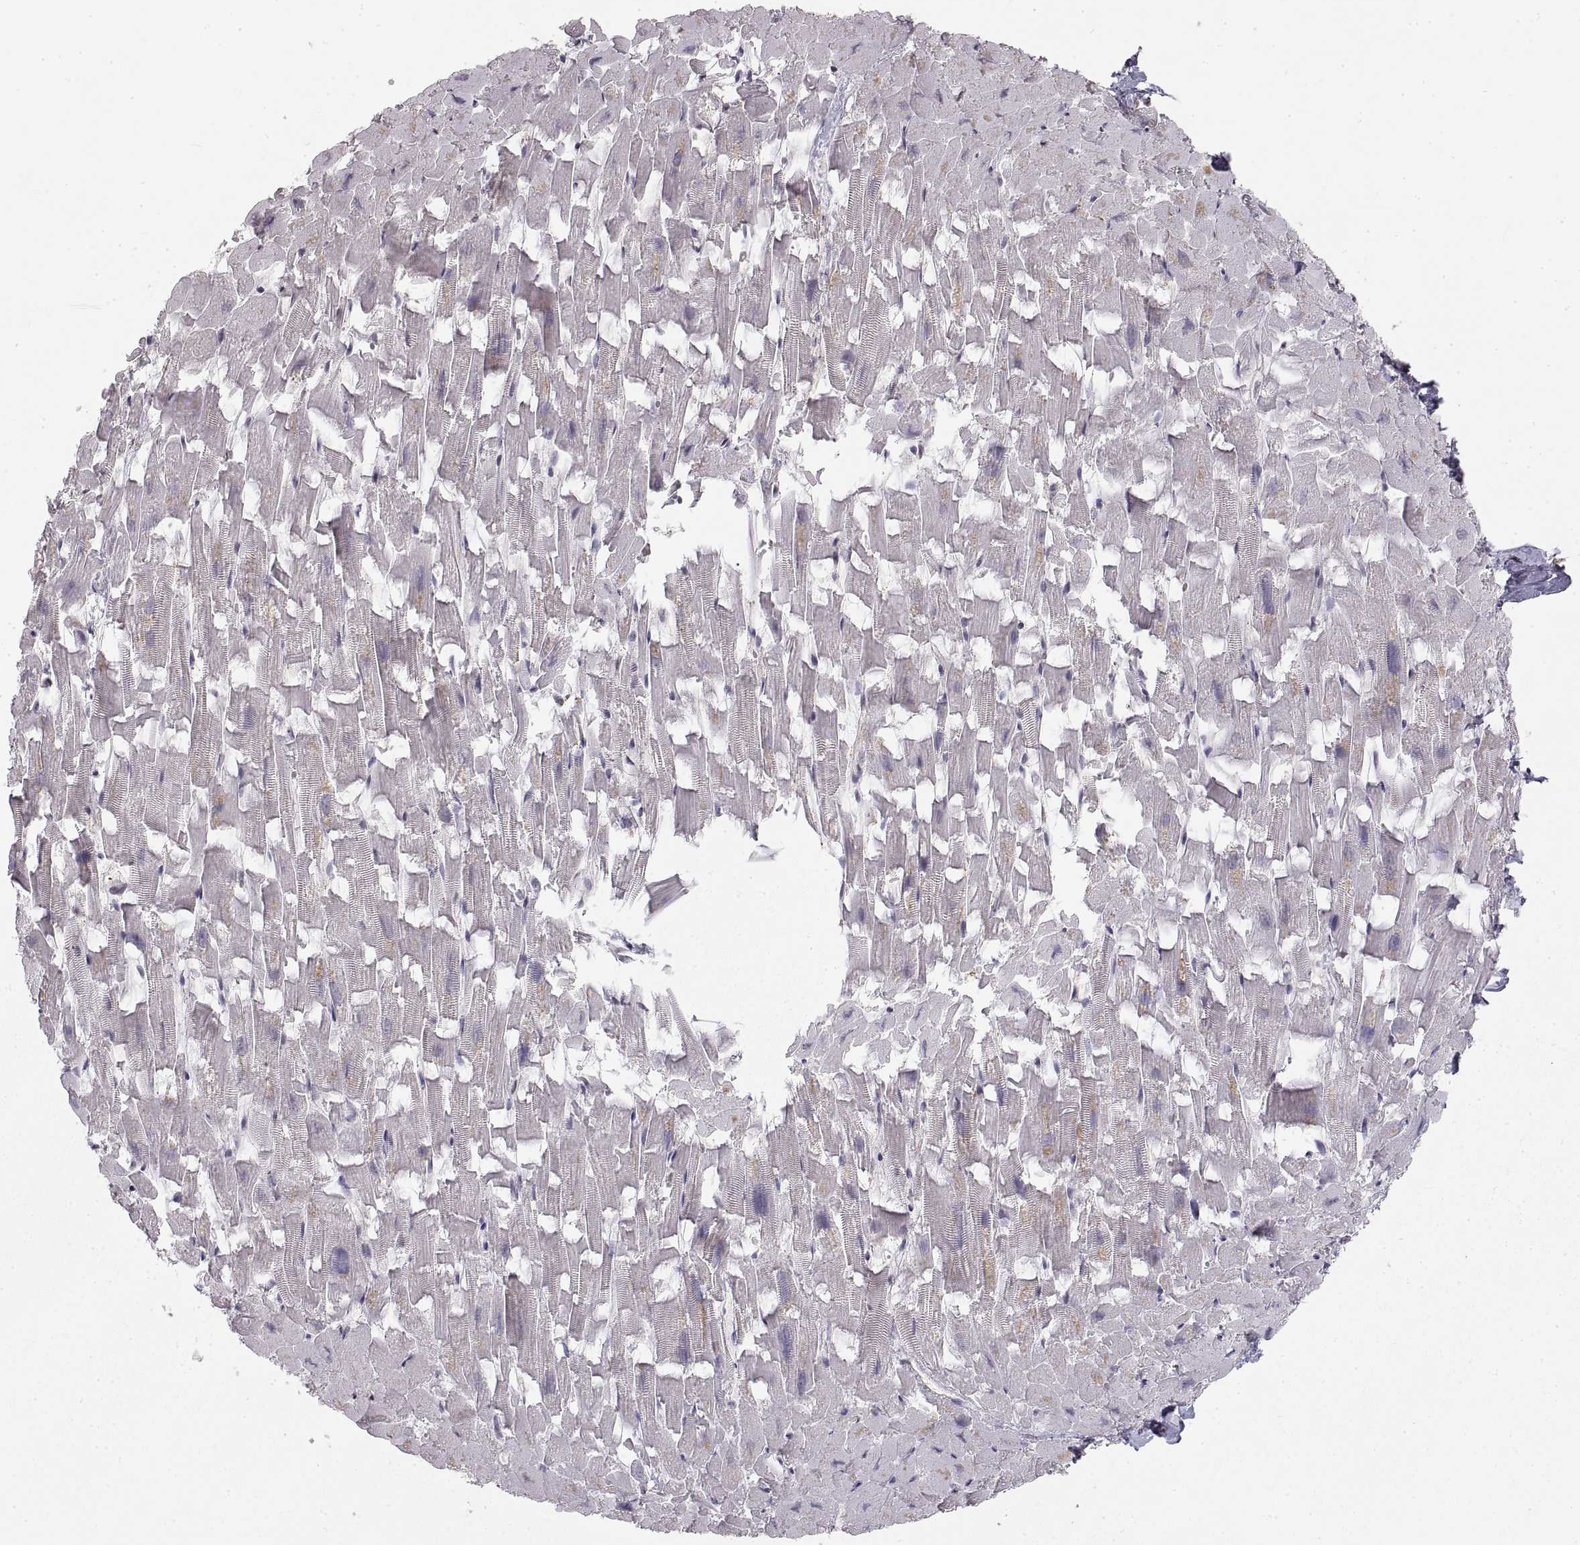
{"staining": {"intensity": "weak", "quantity": "<25%", "location": "cytoplasmic/membranous"}, "tissue": "heart muscle", "cell_type": "Cardiomyocytes", "image_type": "normal", "snomed": [{"axis": "morphology", "description": "Normal tissue, NOS"}, {"axis": "topography", "description": "Heart"}], "caption": "This is an IHC histopathology image of normal human heart muscle. There is no positivity in cardiomyocytes.", "gene": "HSP90AB1", "patient": {"sex": "female", "age": 64}}